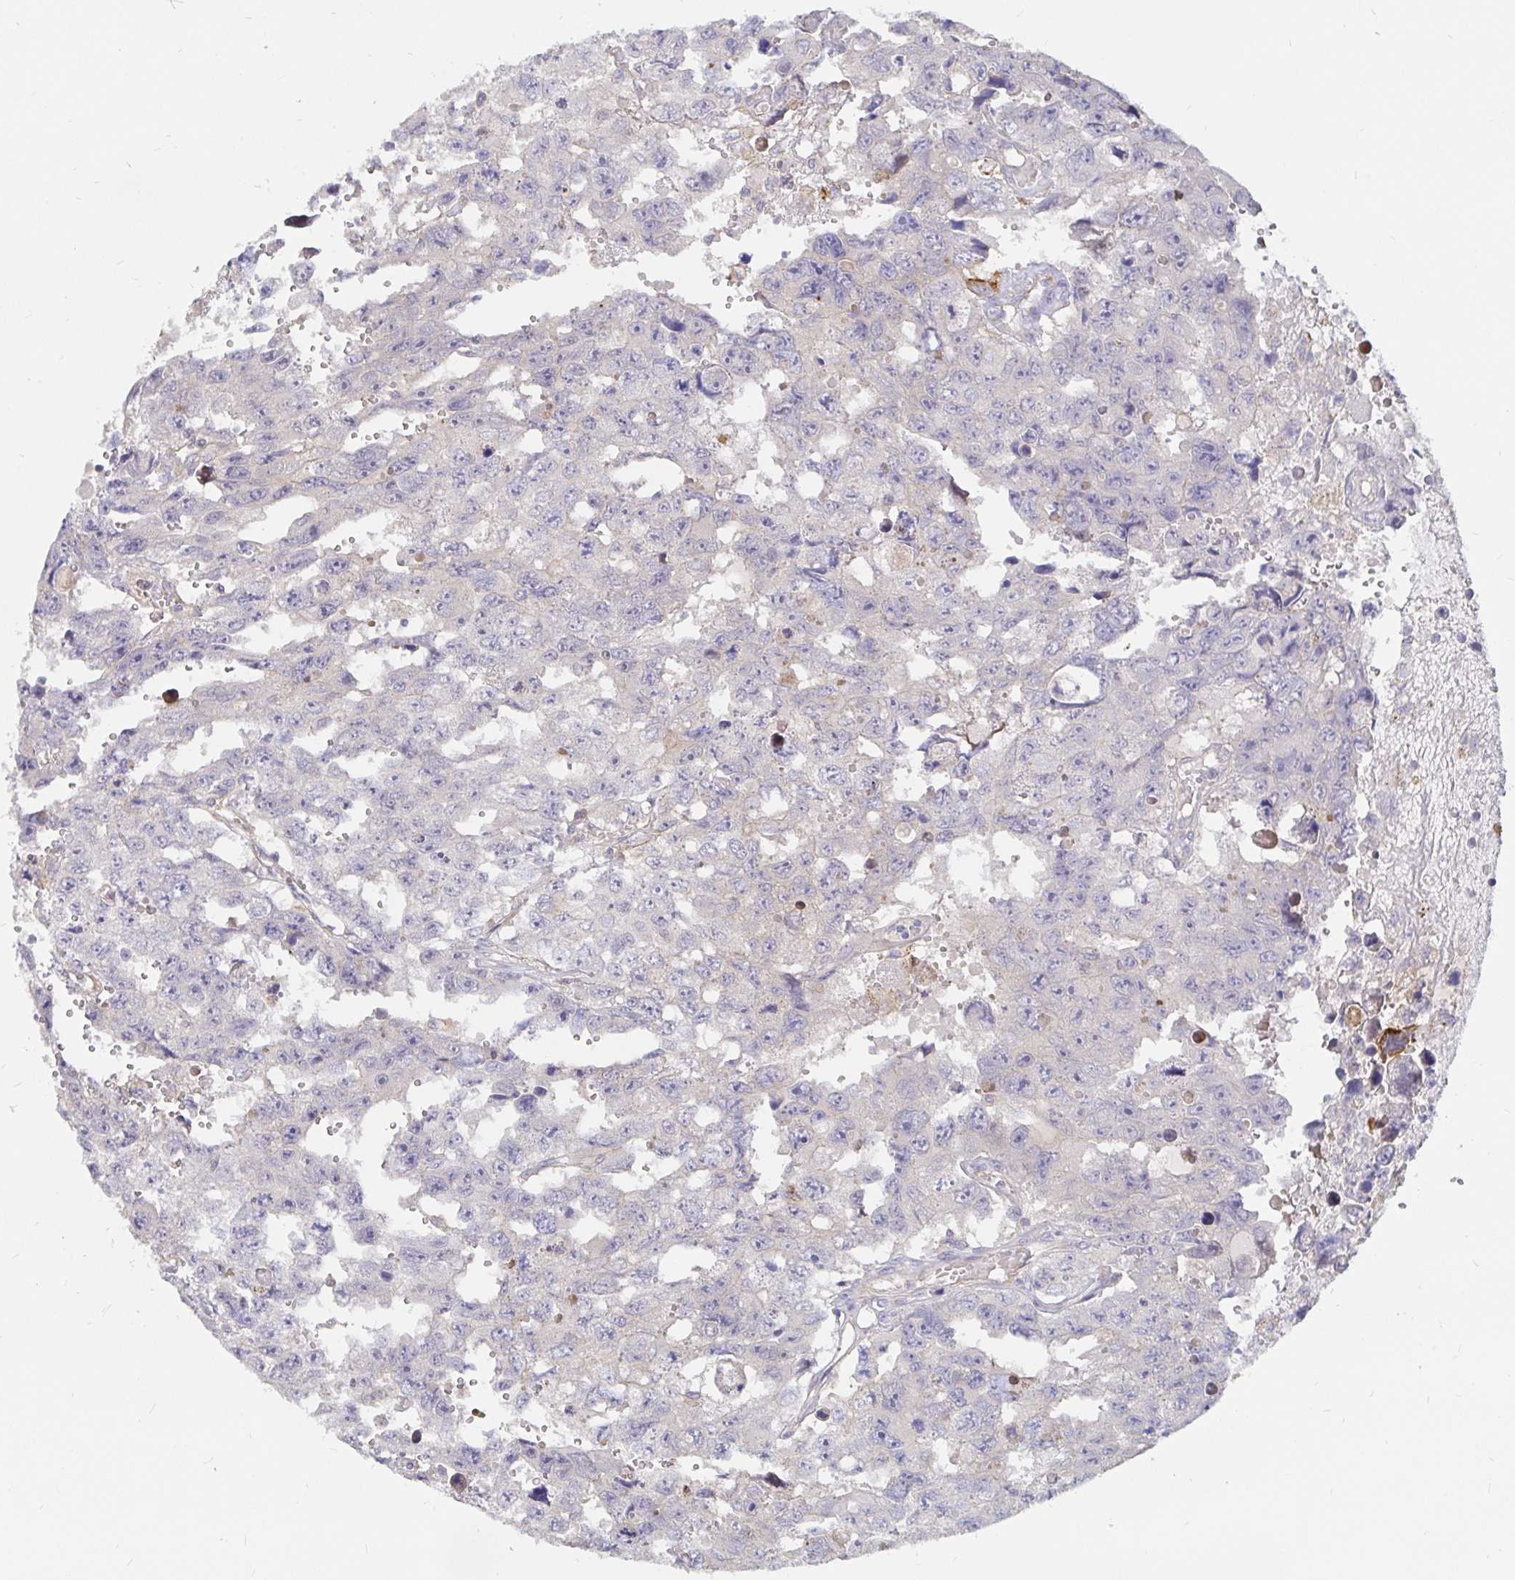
{"staining": {"intensity": "negative", "quantity": "none", "location": "none"}, "tissue": "testis cancer", "cell_type": "Tumor cells", "image_type": "cancer", "snomed": [{"axis": "morphology", "description": "Seminoma, NOS"}, {"axis": "topography", "description": "Testis"}], "caption": "Tumor cells show no significant protein expression in testis cancer.", "gene": "KCTD19", "patient": {"sex": "male", "age": 26}}